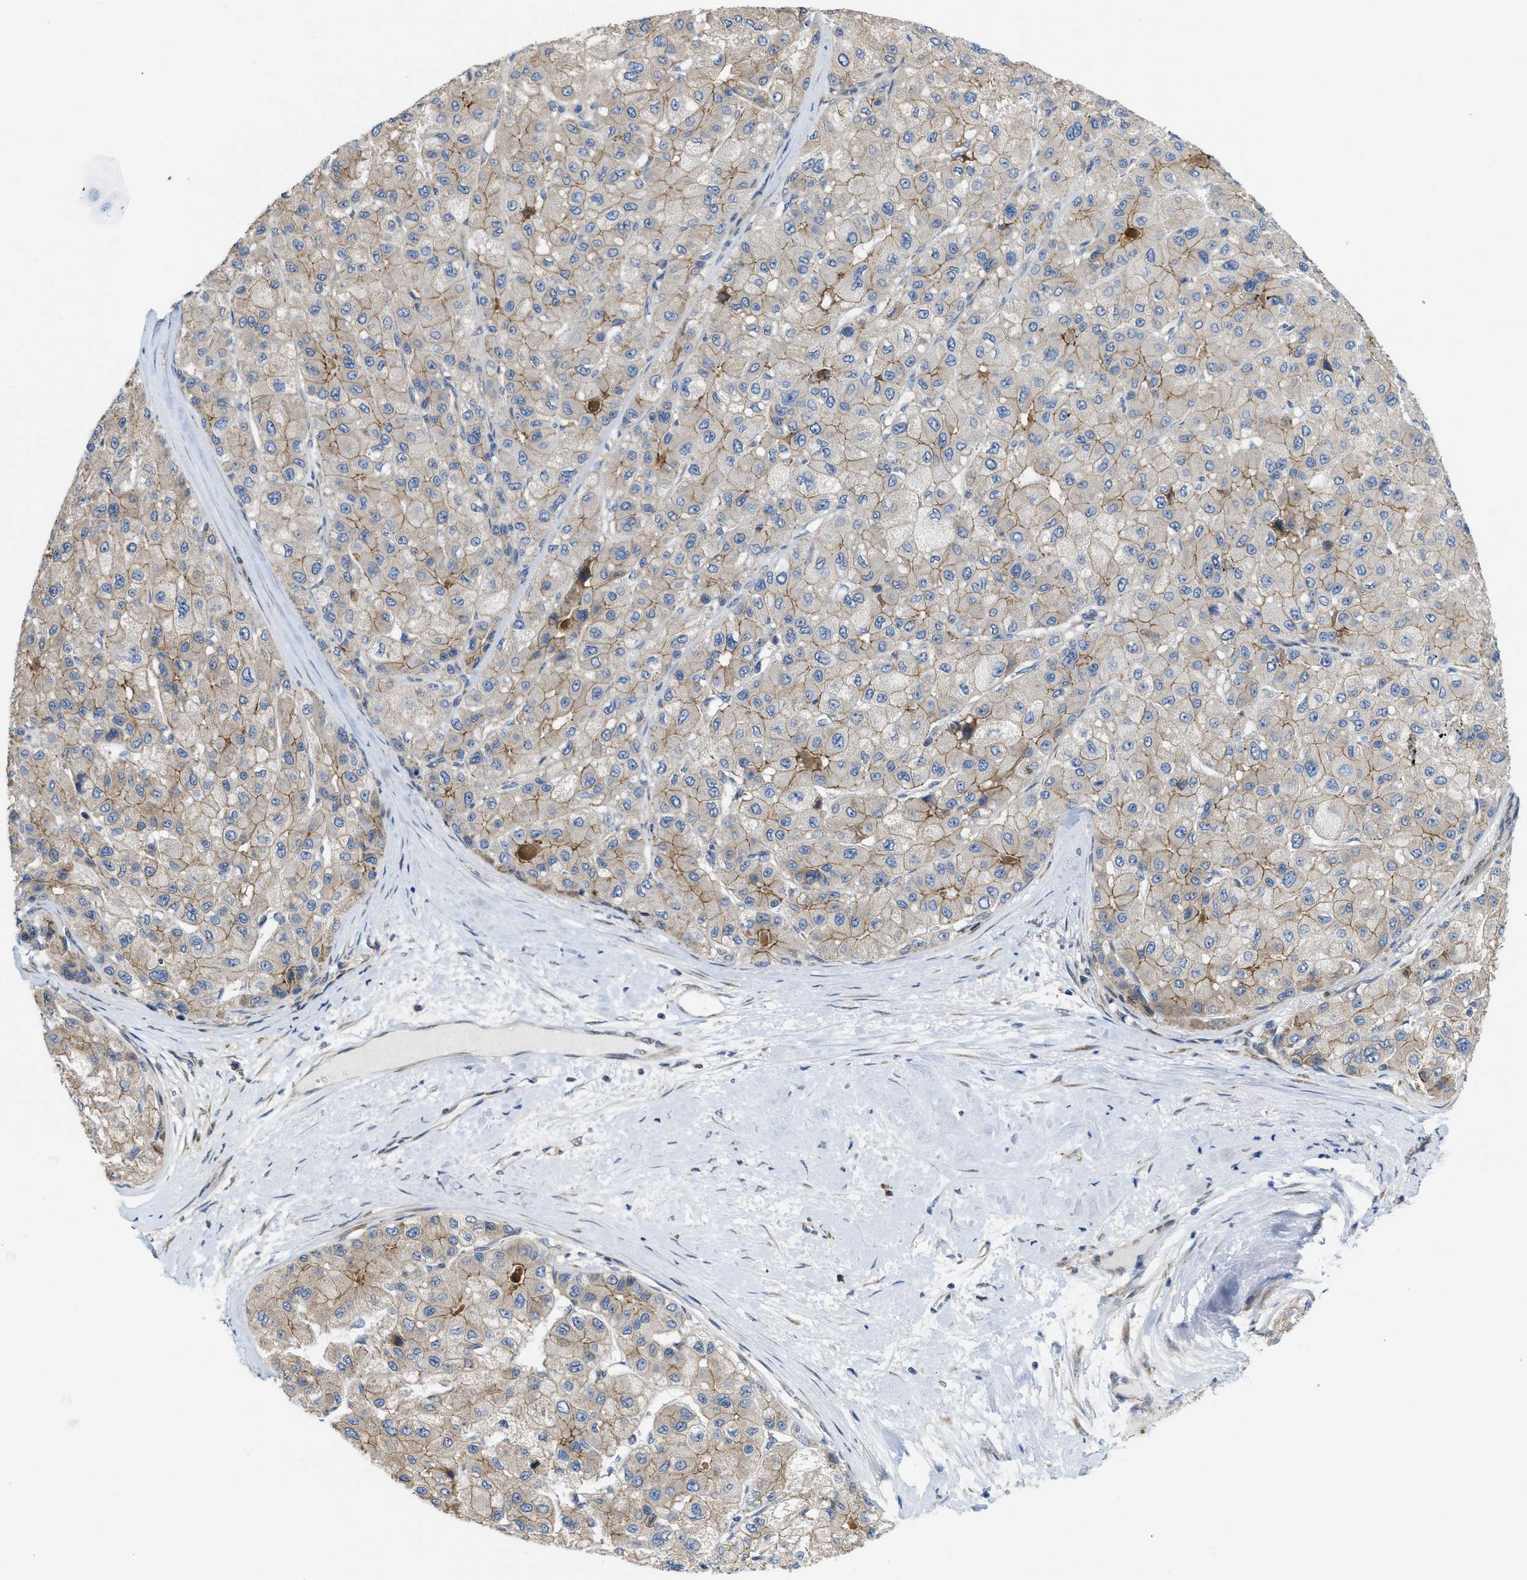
{"staining": {"intensity": "moderate", "quantity": "25%-75%", "location": "cytoplasmic/membranous"}, "tissue": "liver cancer", "cell_type": "Tumor cells", "image_type": "cancer", "snomed": [{"axis": "morphology", "description": "Carcinoma, Hepatocellular, NOS"}, {"axis": "topography", "description": "Liver"}], "caption": "Immunohistochemical staining of human liver hepatocellular carcinoma exhibits moderate cytoplasmic/membranous protein staining in about 25%-75% of tumor cells. (DAB IHC, brown staining for protein, blue staining for nuclei).", "gene": "CDPF1", "patient": {"sex": "male", "age": 80}}